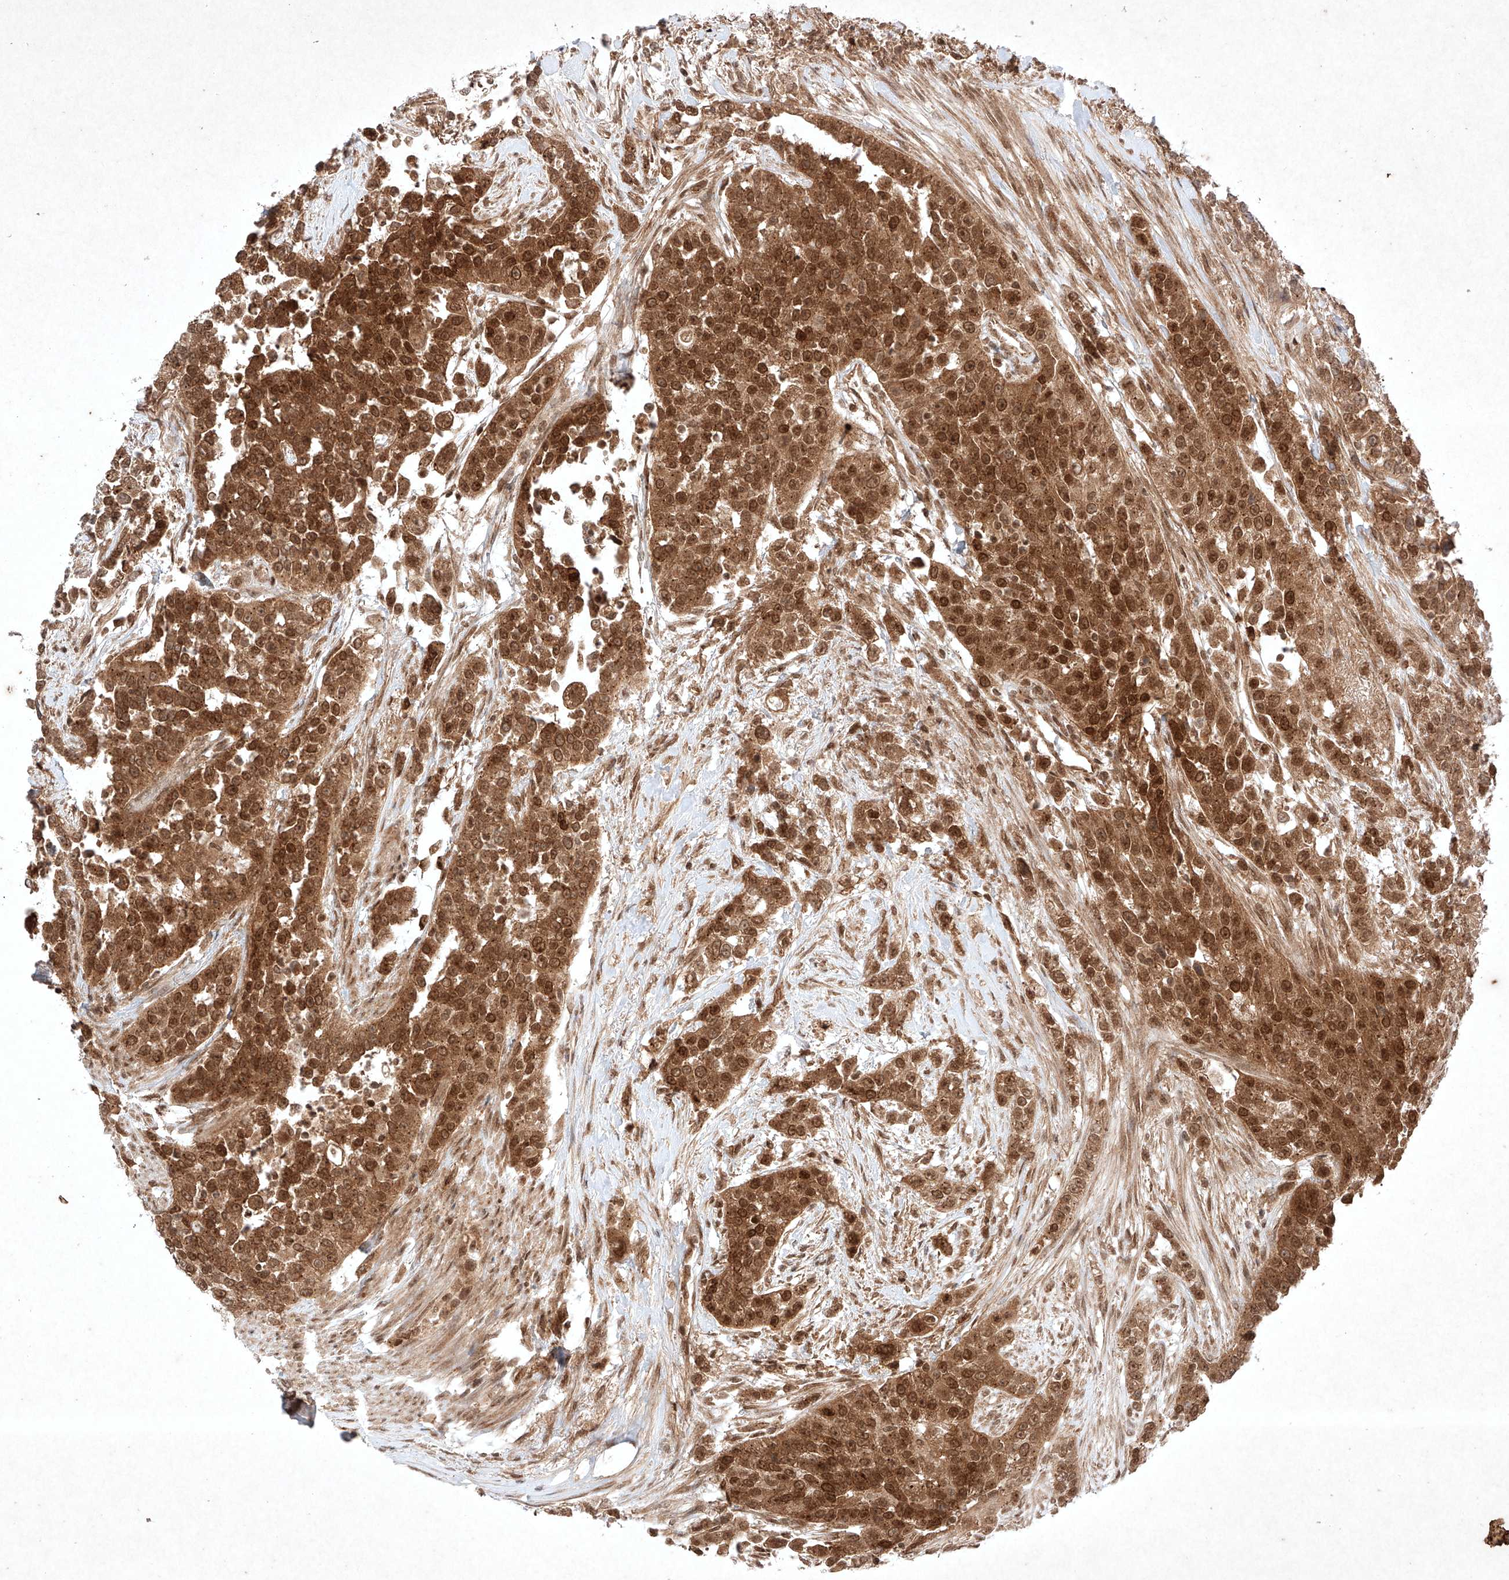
{"staining": {"intensity": "strong", "quantity": ">75%", "location": "cytoplasmic/membranous,nuclear"}, "tissue": "urothelial cancer", "cell_type": "Tumor cells", "image_type": "cancer", "snomed": [{"axis": "morphology", "description": "Urothelial carcinoma, High grade"}, {"axis": "topography", "description": "Urinary bladder"}], "caption": "The micrograph displays staining of urothelial cancer, revealing strong cytoplasmic/membranous and nuclear protein positivity (brown color) within tumor cells.", "gene": "RNF31", "patient": {"sex": "female", "age": 80}}